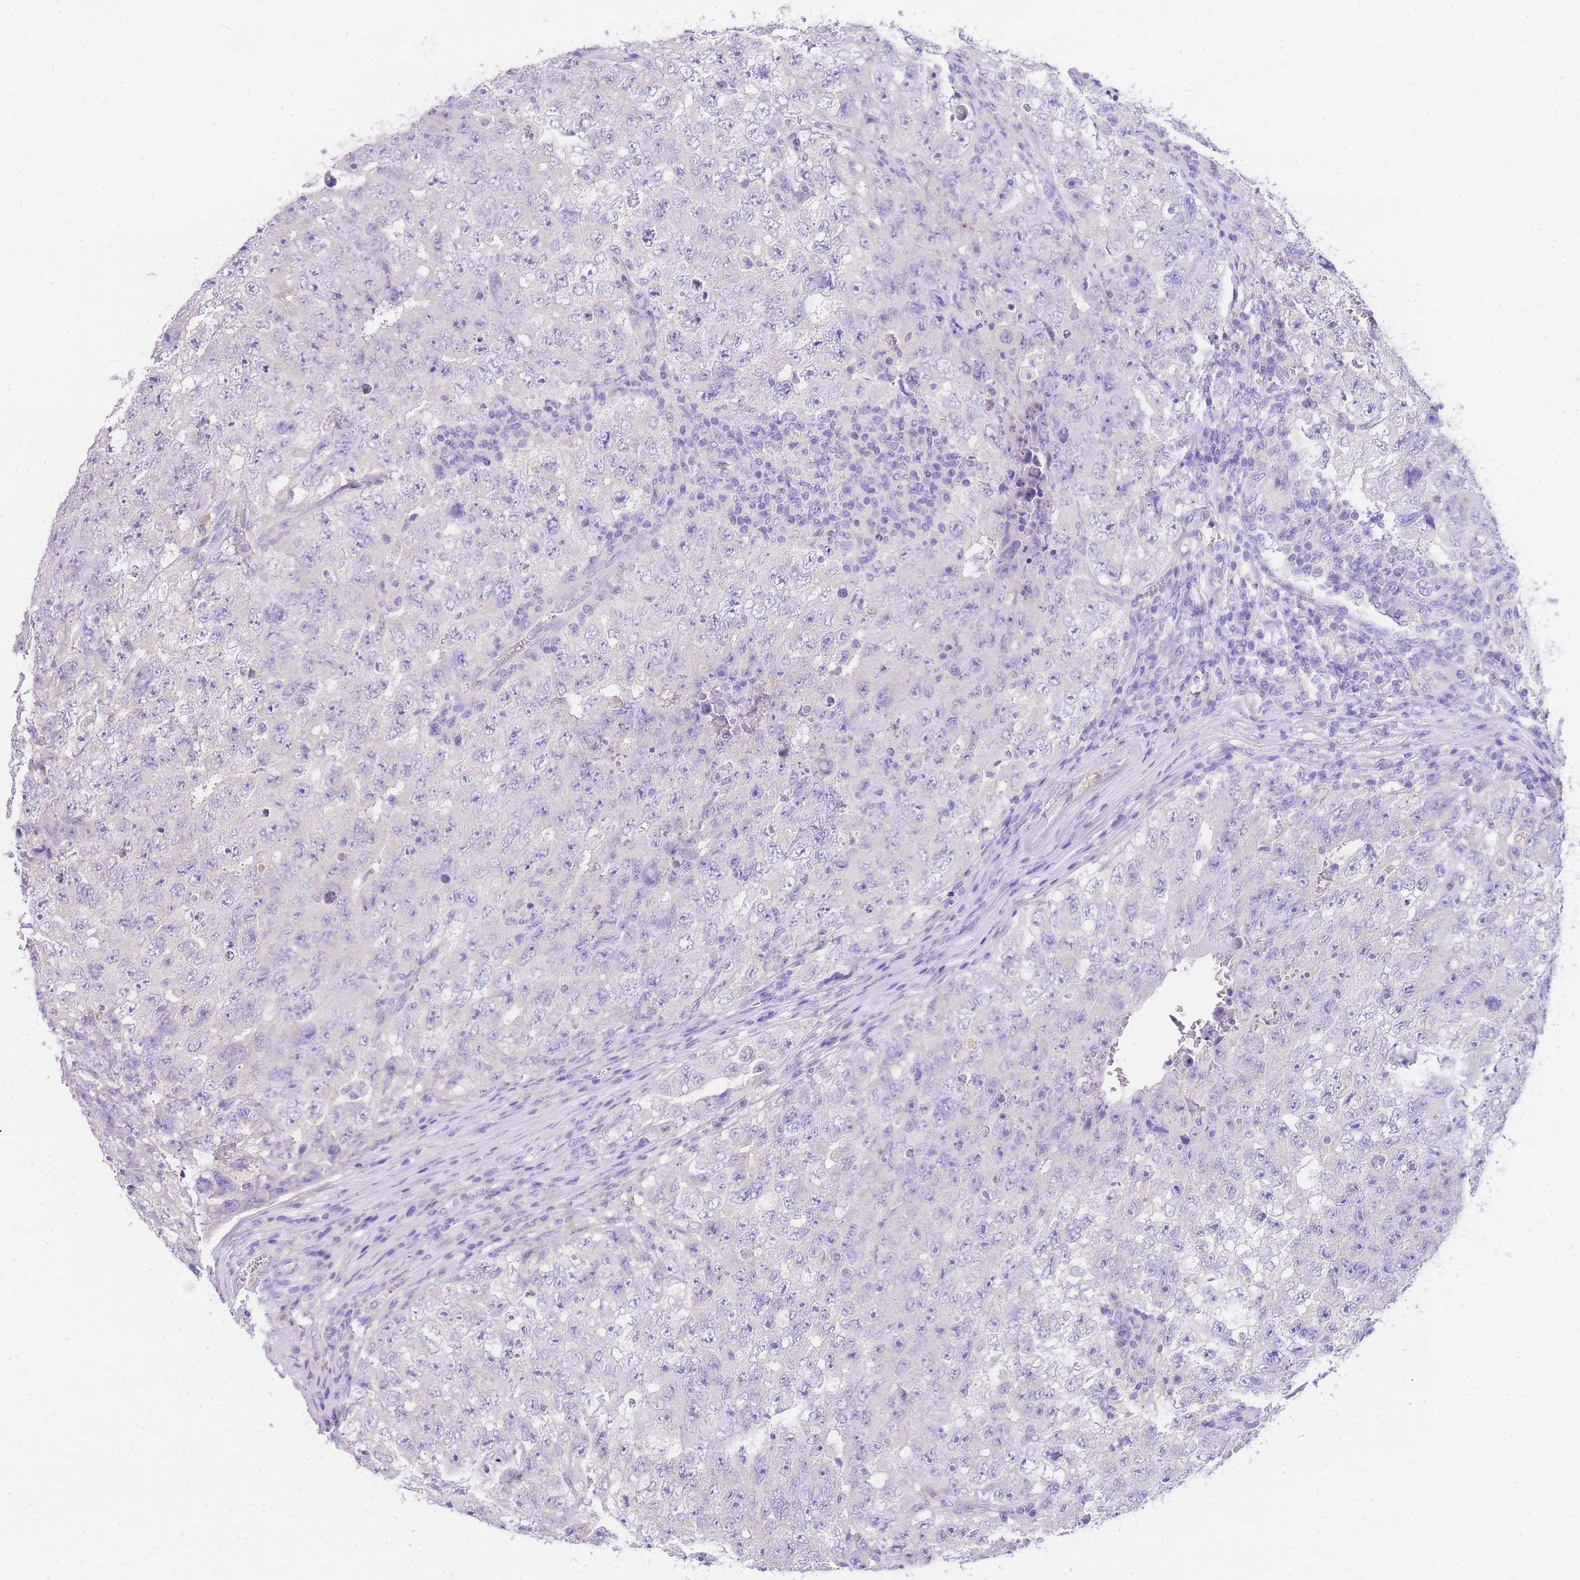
{"staining": {"intensity": "negative", "quantity": "none", "location": "none"}, "tissue": "testis cancer", "cell_type": "Tumor cells", "image_type": "cancer", "snomed": [{"axis": "morphology", "description": "Carcinoma, Embryonal, NOS"}, {"axis": "topography", "description": "Testis"}], "caption": "Immunohistochemical staining of embryonal carcinoma (testis) displays no significant positivity in tumor cells.", "gene": "EPN2", "patient": {"sex": "male", "age": 17}}